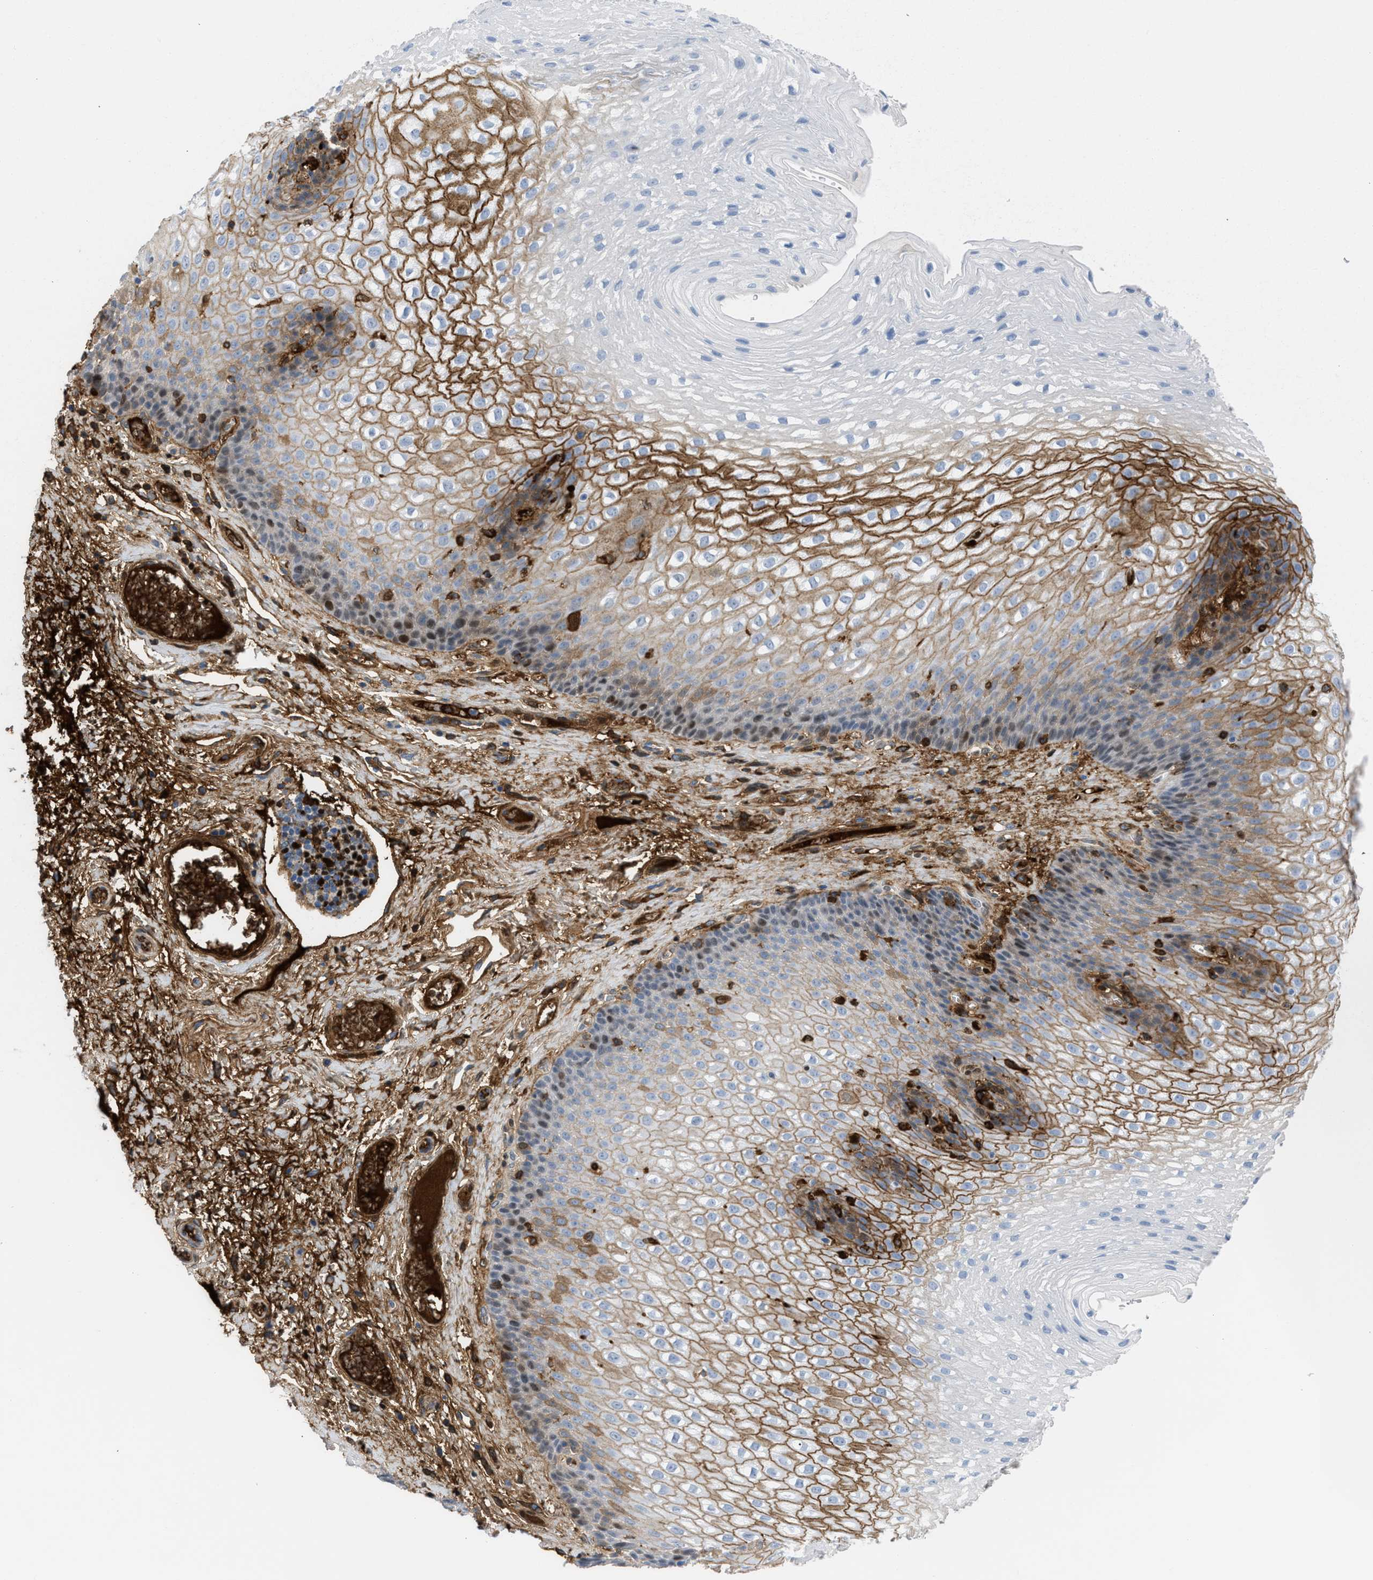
{"staining": {"intensity": "strong", "quantity": "25%-75%", "location": "cytoplasmic/membranous,nuclear"}, "tissue": "esophagus", "cell_type": "Squamous epithelial cells", "image_type": "normal", "snomed": [{"axis": "morphology", "description": "Normal tissue, NOS"}, {"axis": "topography", "description": "Esophagus"}], "caption": "Protein staining shows strong cytoplasmic/membranous,nuclear expression in about 25%-75% of squamous epithelial cells in normal esophagus. The staining was performed using DAB (3,3'-diaminobenzidine) to visualize the protein expression in brown, while the nuclei were stained in blue with hematoxylin (Magnification: 20x).", "gene": "LEF1", "patient": {"sex": "male", "age": 48}}